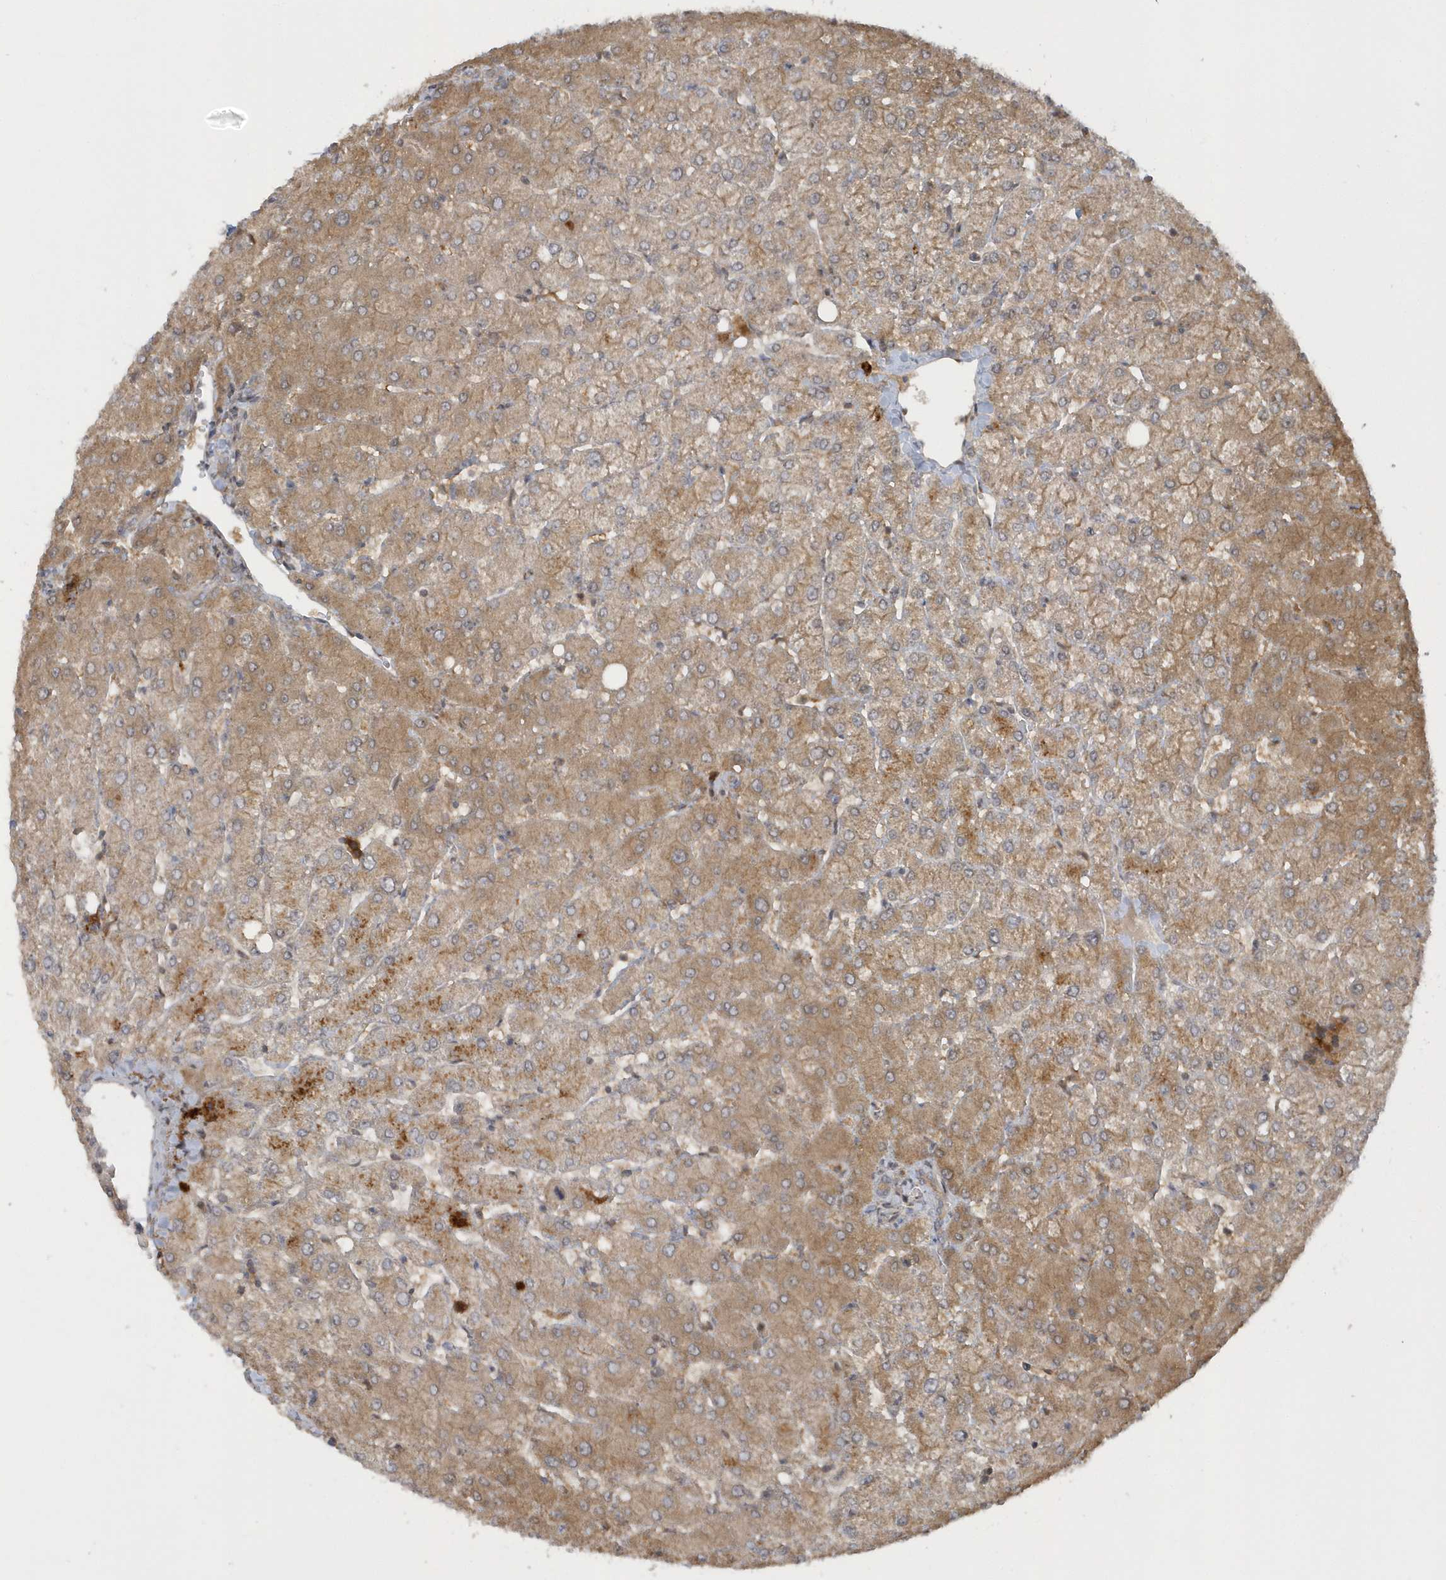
{"staining": {"intensity": "weak", "quantity": "25%-75%", "location": "cytoplasmic/membranous"}, "tissue": "liver", "cell_type": "Cholangiocytes", "image_type": "normal", "snomed": [{"axis": "morphology", "description": "Normal tissue, NOS"}, {"axis": "topography", "description": "Liver"}], "caption": "This photomicrograph displays immunohistochemistry staining of normal liver, with low weak cytoplasmic/membranous staining in approximately 25%-75% of cholangiocytes.", "gene": "ATG4A", "patient": {"sex": "female", "age": 54}}